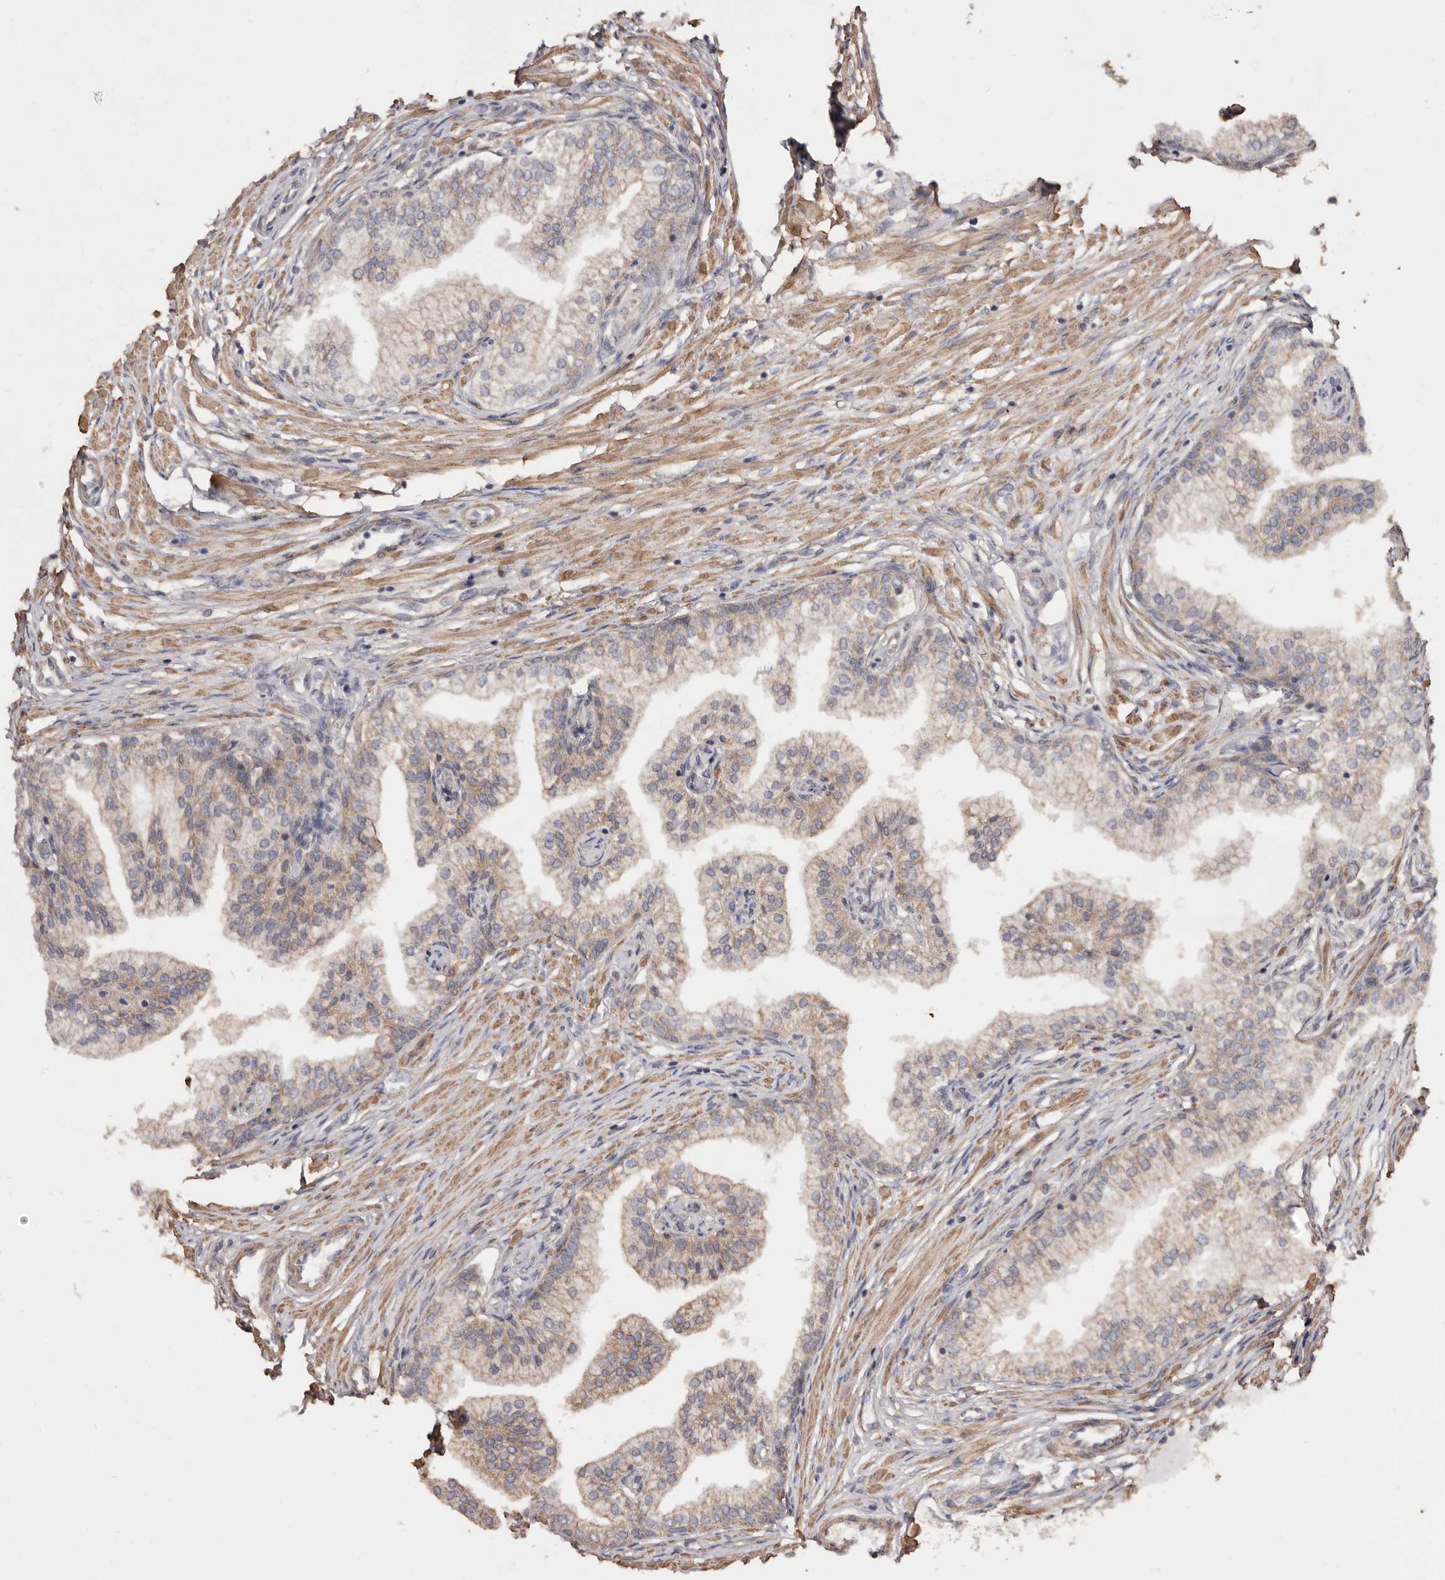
{"staining": {"intensity": "strong", "quantity": "25%-75%", "location": "cytoplasmic/membranous"}, "tissue": "prostate", "cell_type": "Glandular cells", "image_type": "normal", "snomed": [{"axis": "morphology", "description": "Normal tissue, NOS"}, {"axis": "morphology", "description": "Urothelial carcinoma, Low grade"}, {"axis": "topography", "description": "Urinary bladder"}, {"axis": "topography", "description": "Prostate"}], "caption": "The immunohistochemical stain shows strong cytoplasmic/membranous expression in glandular cells of unremarkable prostate. The staining was performed using DAB (3,3'-diaminobenzidine) to visualize the protein expression in brown, while the nuclei were stained in blue with hematoxylin (Magnification: 20x).", "gene": "COQ8B", "patient": {"sex": "male", "age": 60}}